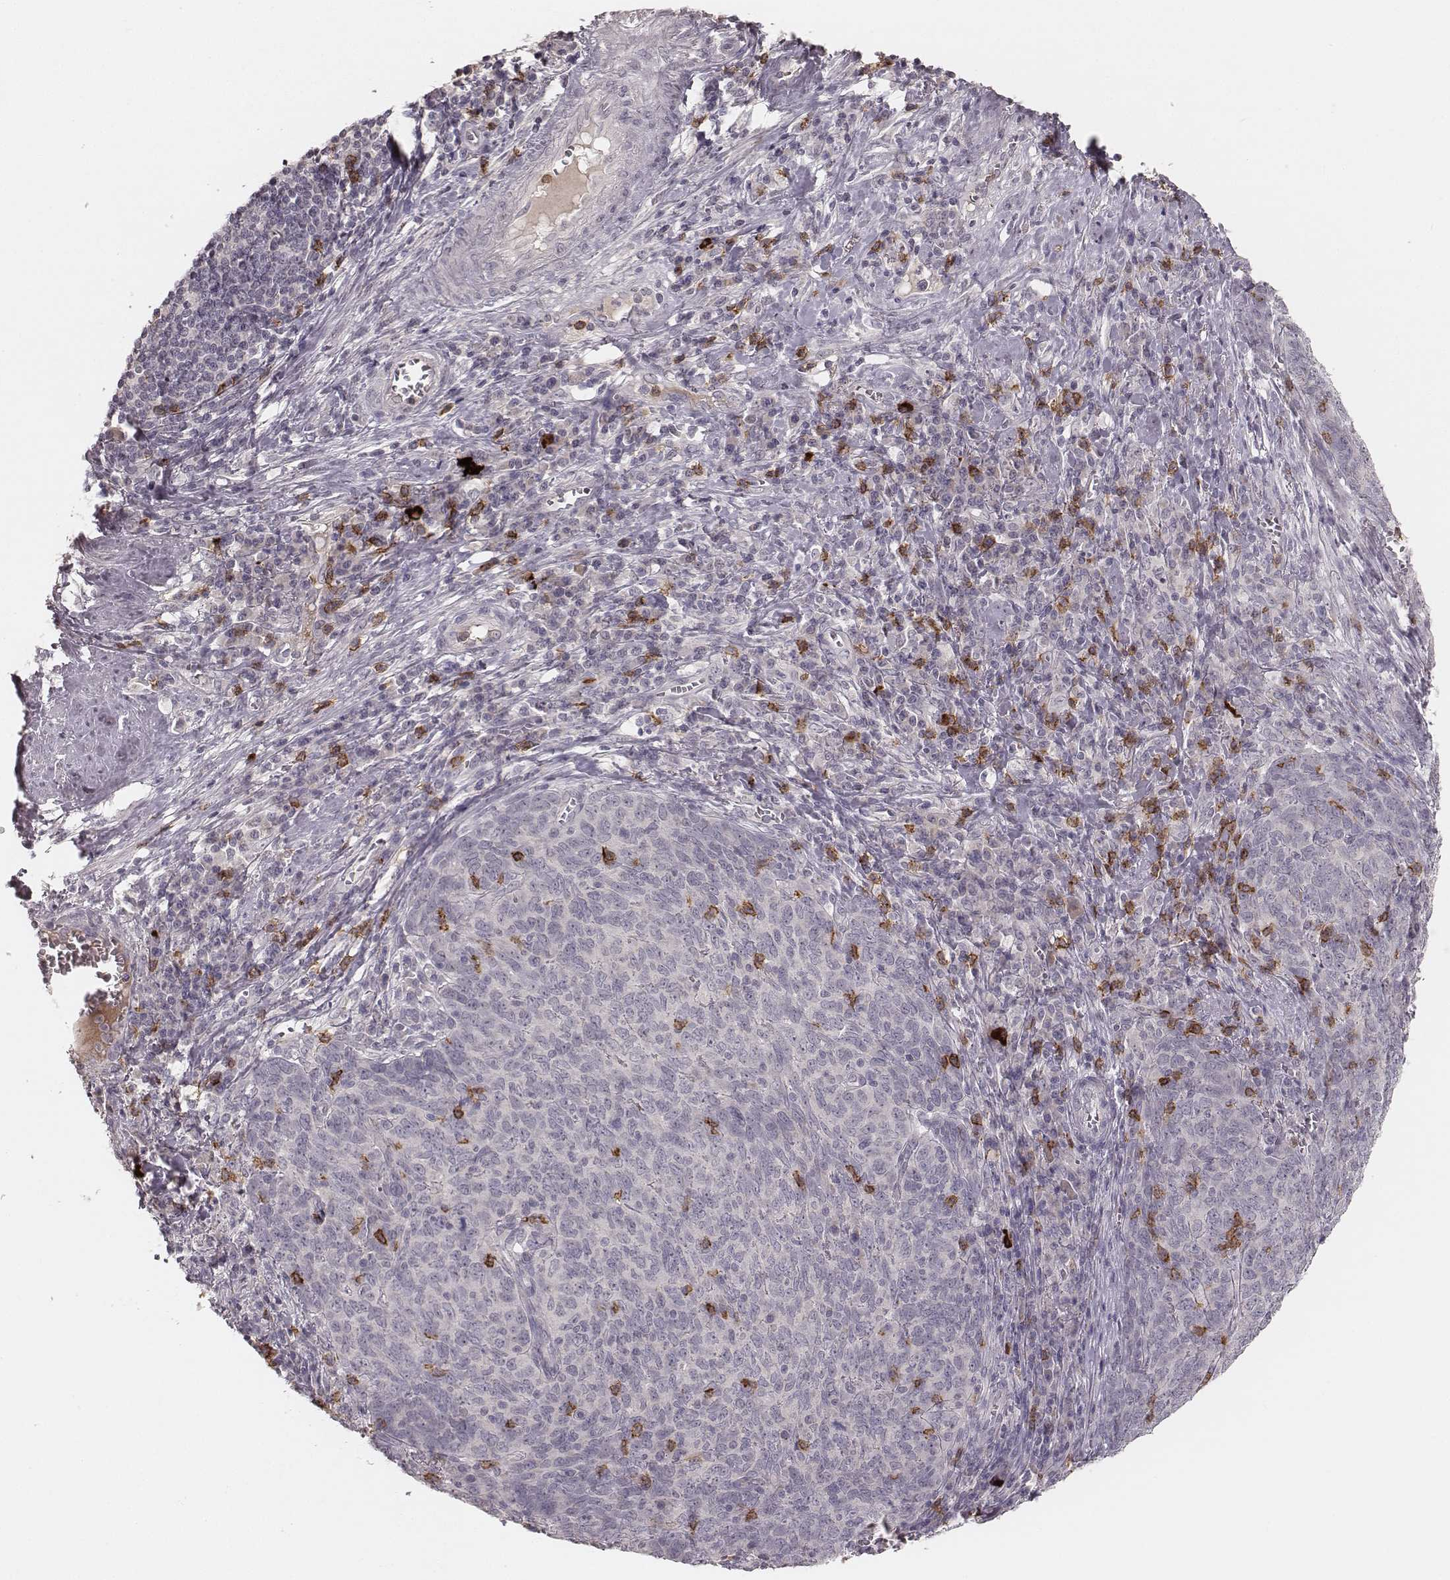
{"staining": {"intensity": "negative", "quantity": "none", "location": "none"}, "tissue": "skin cancer", "cell_type": "Tumor cells", "image_type": "cancer", "snomed": [{"axis": "morphology", "description": "Squamous cell carcinoma, NOS"}, {"axis": "topography", "description": "Skin"}, {"axis": "topography", "description": "Anal"}], "caption": "High magnification brightfield microscopy of skin squamous cell carcinoma stained with DAB (brown) and counterstained with hematoxylin (blue): tumor cells show no significant positivity.", "gene": "CD8A", "patient": {"sex": "female", "age": 51}}